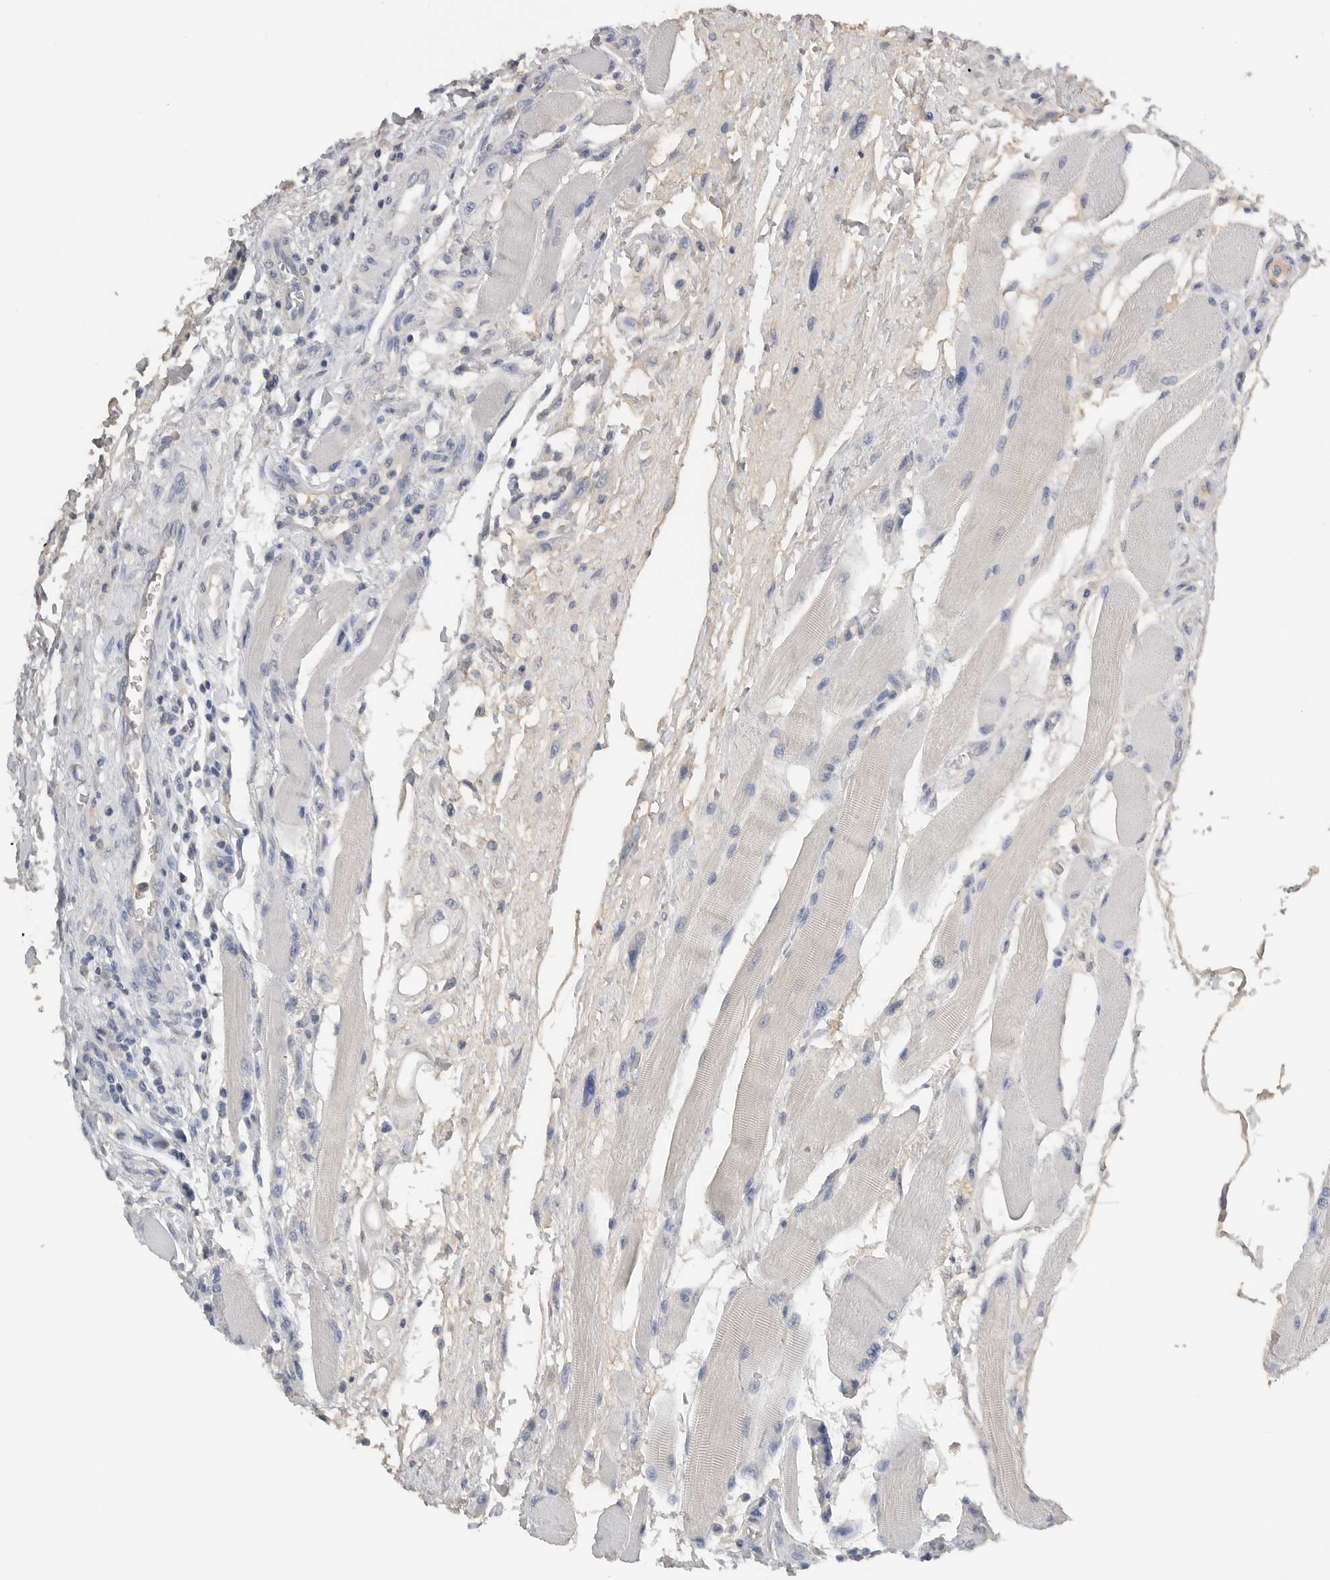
{"staining": {"intensity": "negative", "quantity": "none", "location": "none"}, "tissue": "head and neck cancer", "cell_type": "Tumor cells", "image_type": "cancer", "snomed": [{"axis": "morphology", "description": "Squamous cell carcinoma, NOS"}, {"axis": "topography", "description": "Head-Neck"}], "caption": "Image shows no protein expression in tumor cells of head and neck cancer tissue. (DAB (3,3'-diaminobenzidine) immunohistochemistry (IHC) with hematoxylin counter stain).", "gene": "FABP6", "patient": {"sex": "male", "age": 66}}